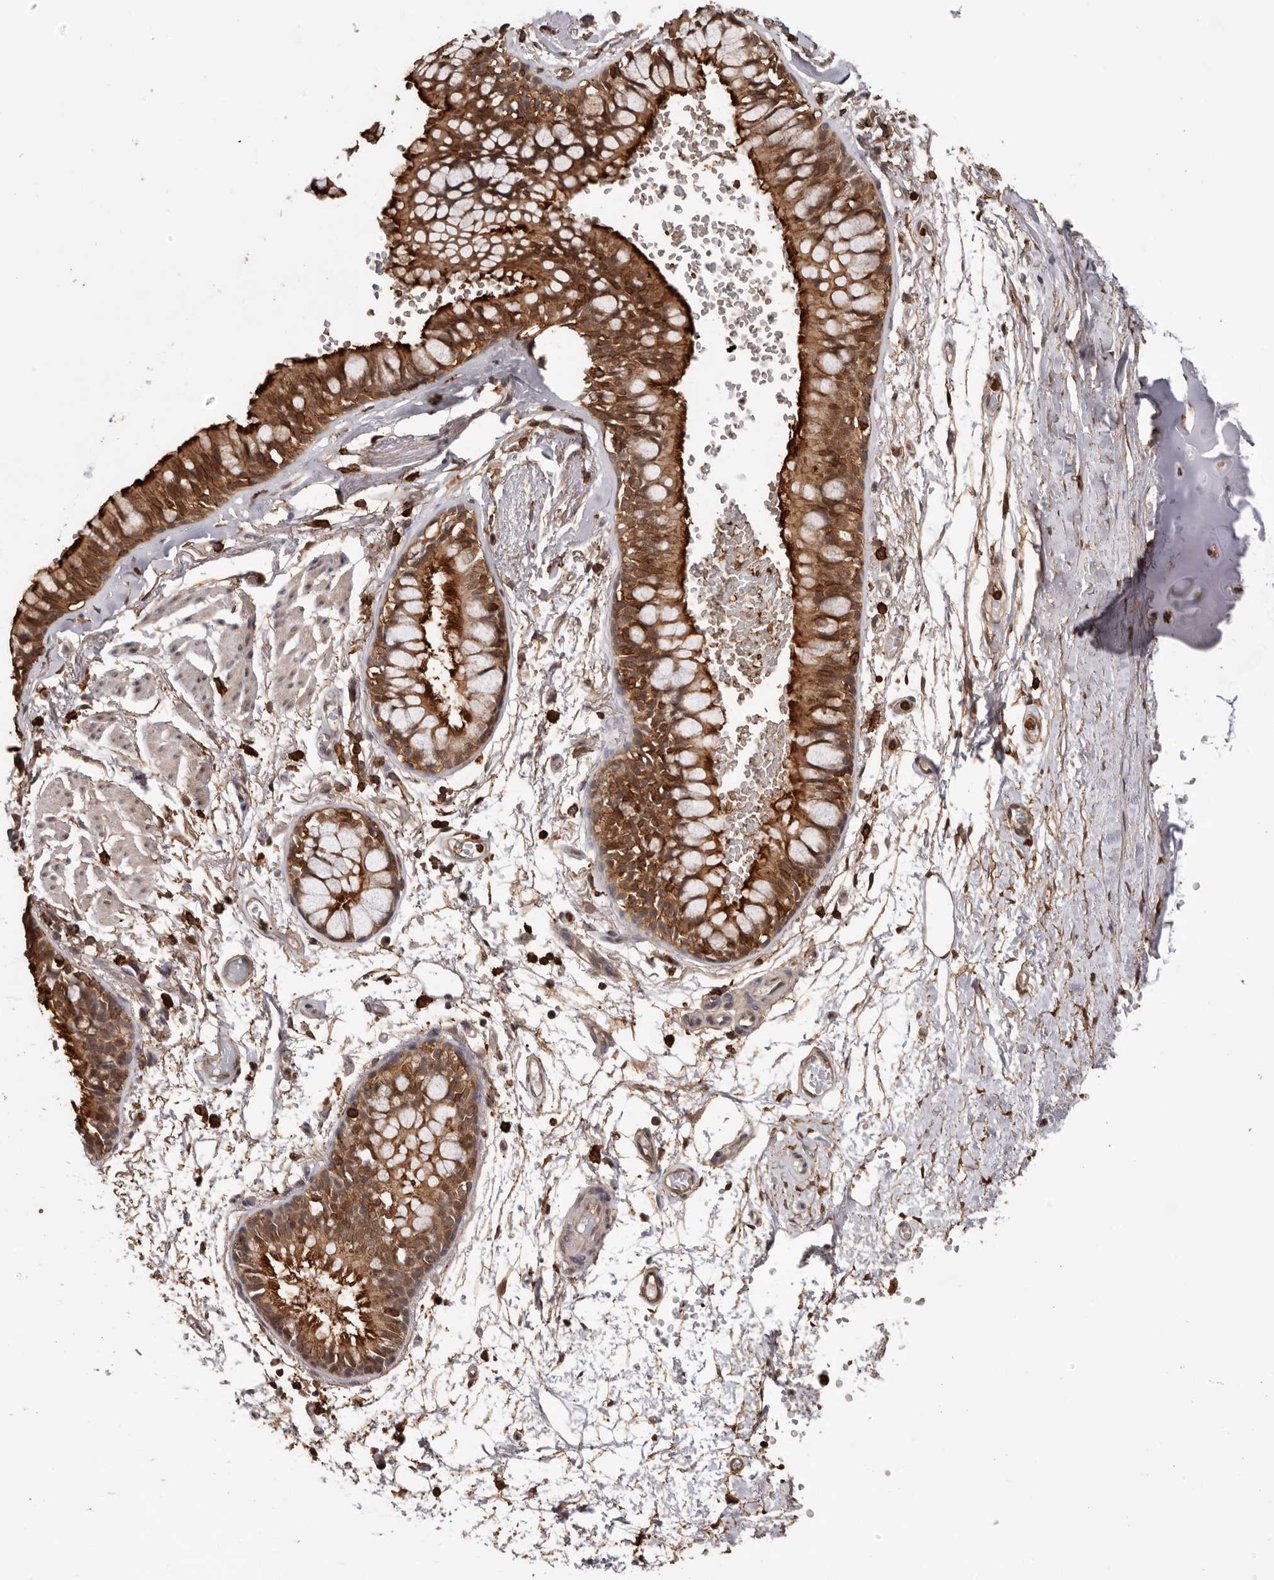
{"staining": {"intensity": "strong", "quantity": "25%-75%", "location": "cytoplasmic/membranous,nuclear"}, "tissue": "bronchus", "cell_type": "Respiratory epithelial cells", "image_type": "normal", "snomed": [{"axis": "morphology", "description": "Normal tissue, NOS"}, {"axis": "topography", "description": "Cartilage tissue"}, {"axis": "topography", "description": "Bronchus"}], "caption": "IHC histopathology image of normal human bronchus stained for a protein (brown), which shows high levels of strong cytoplasmic/membranous,nuclear expression in about 25%-75% of respiratory epithelial cells.", "gene": "PRR12", "patient": {"sex": "female", "age": 73}}